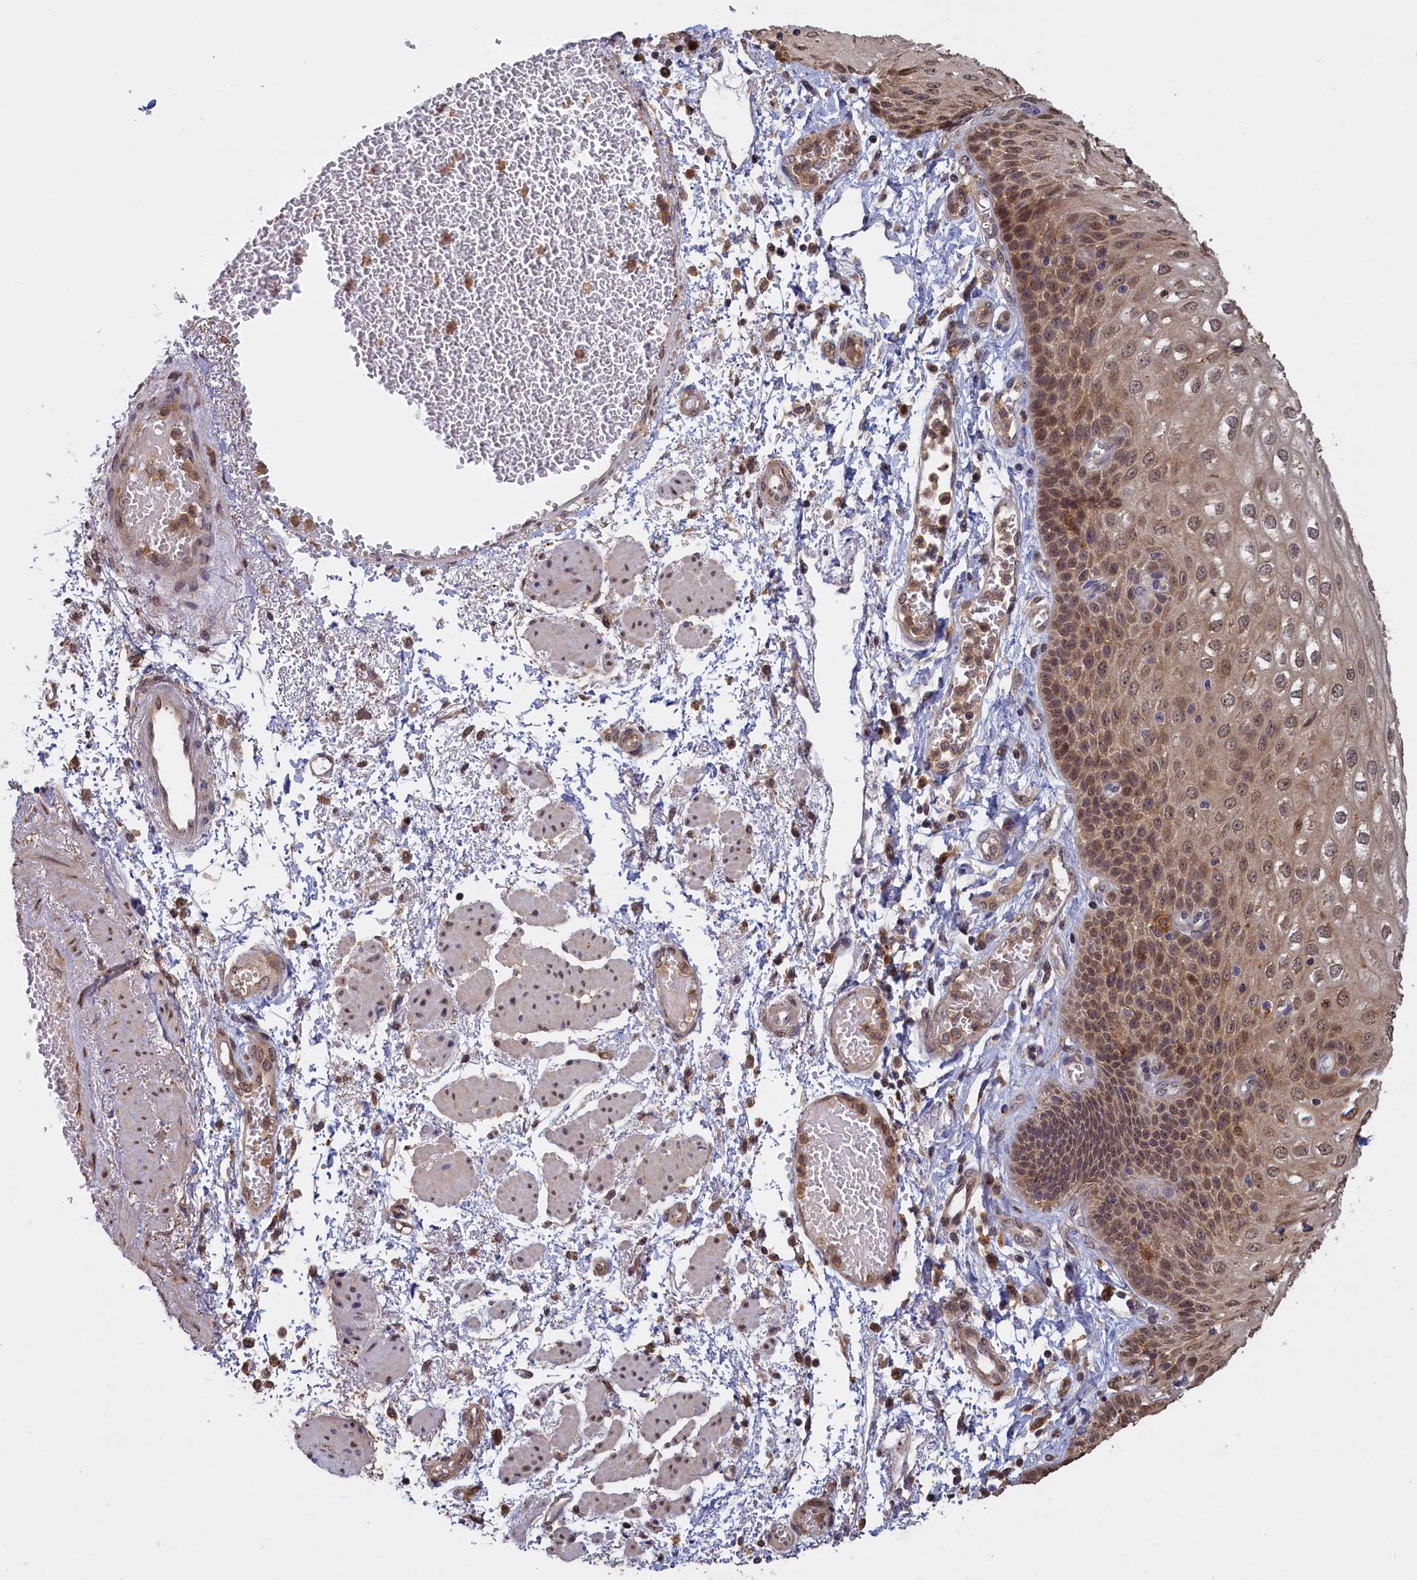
{"staining": {"intensity": "moderate", "quantity": ">75%", "location": "cytoplasmic/membranous,nuclear"}, "tissue": "esophagus", "cell_type": "Squamous epithelial cells", "image_type": "normal", "snomed": [{"axis": "morphology", "description": "Normal tissue, NOS"}, {"axis": "topography", "description": "Esophagus"}], "caption": "Immunohistochemical staining of benign human esophagus shows moderate cytoplasmic/membranous,nuclear protein expression in about >75% of squamous epithelial cells. (Stains: DAB (3,3'-diaminobenzidine) in brown, nuclei in blue, Microscopy: brightfield microscopy at high magnification).", "gene": "UCHL3", "patient": {"sex": "male", "age": 81}}